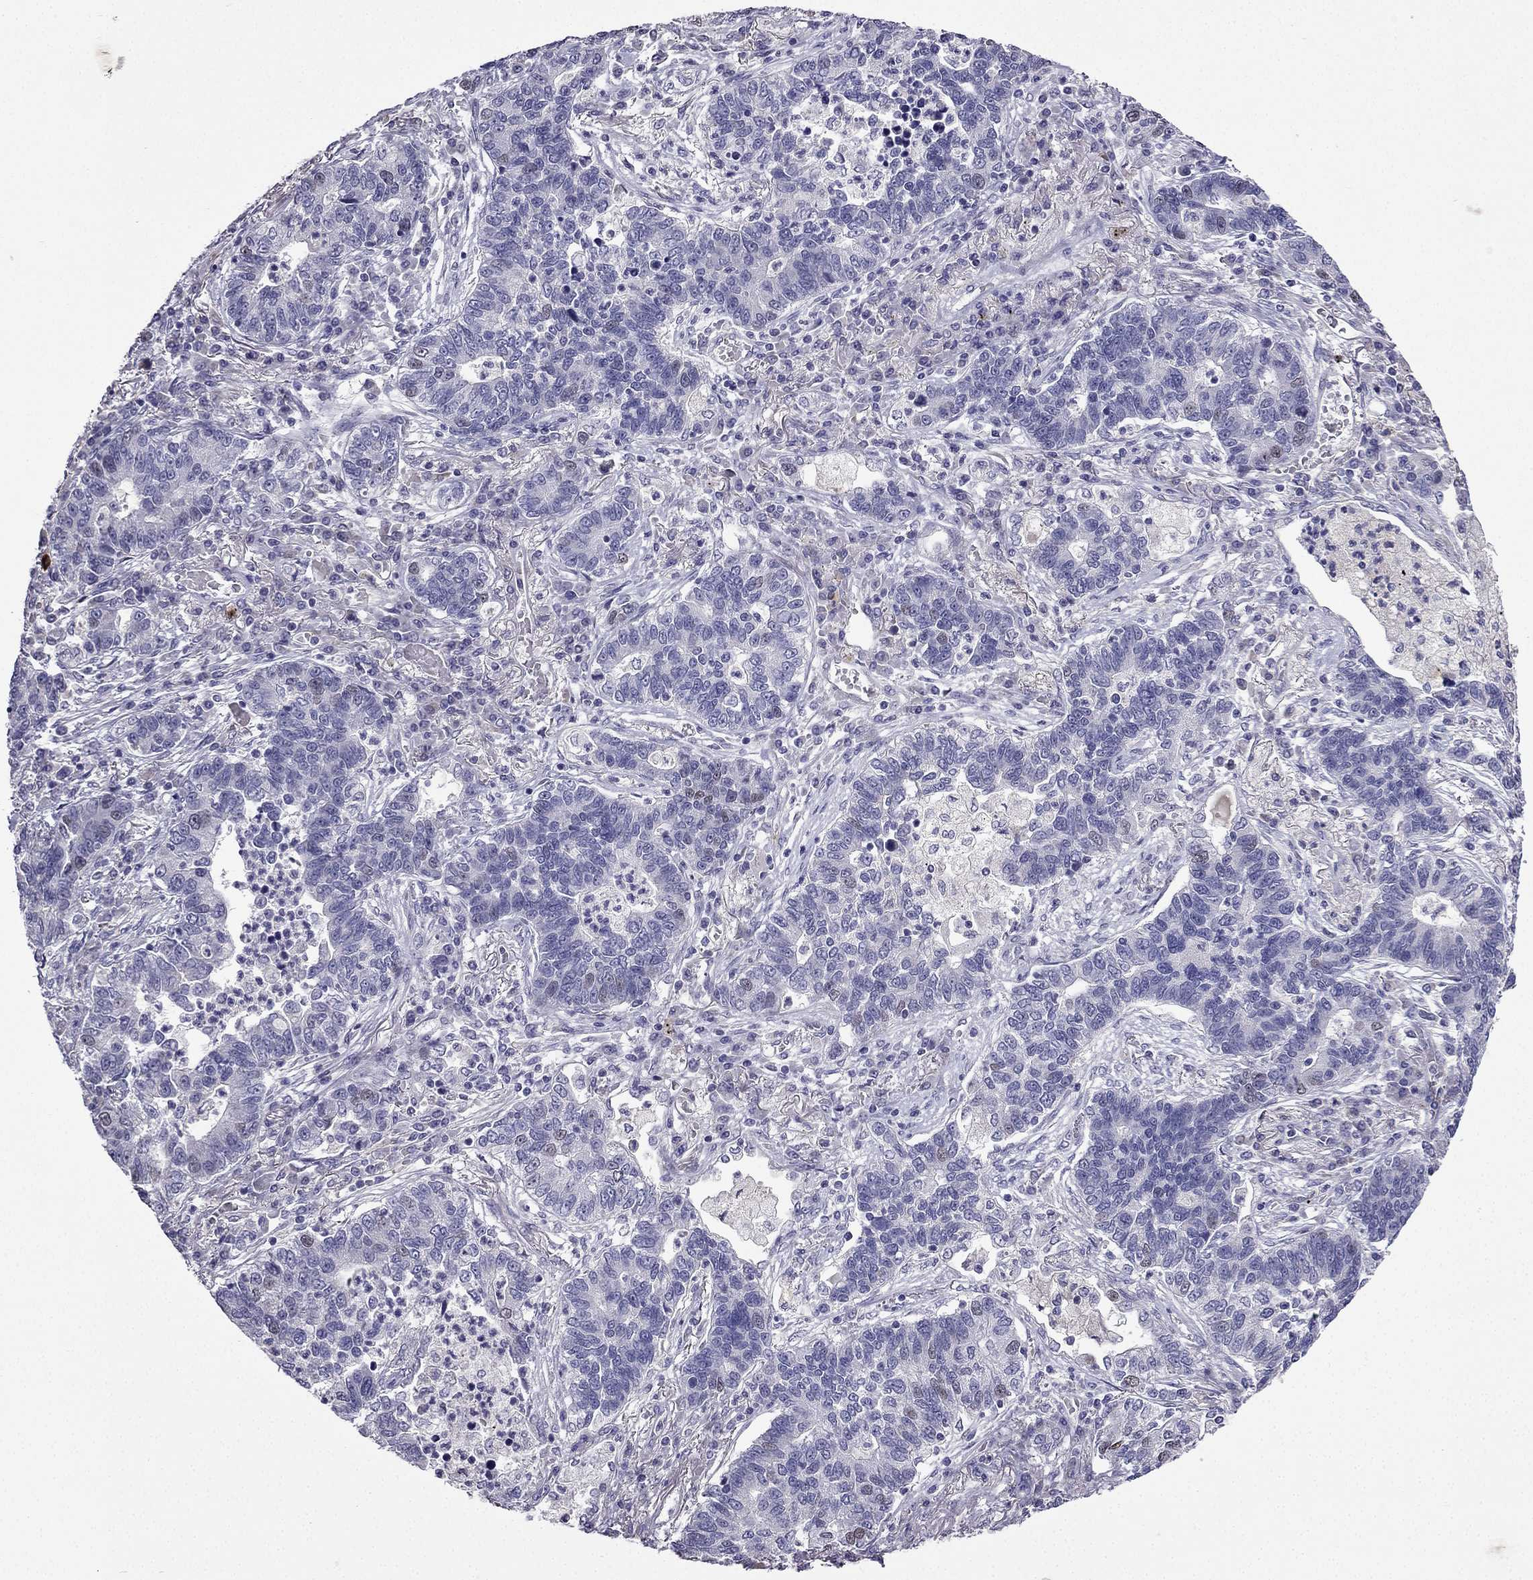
{"staining": {"intensity": "negative", "quantity": "none", "location": "none"}, "tissue": "lung cancer", "cell_type": "Tumor cells", "image_type": "cancer", "snomed": [{"axis": "morphology", "description": "Adenocarcinoma, NOS"}, {"axis": "topography", "description": "Lung"}], "caption": "A histopathology image of lung adenocarcinoma stained for a protein shows no brown staining in tumor cells.", "gene": "UHRF1", "patient": {"sex": "female", "age": 57}}